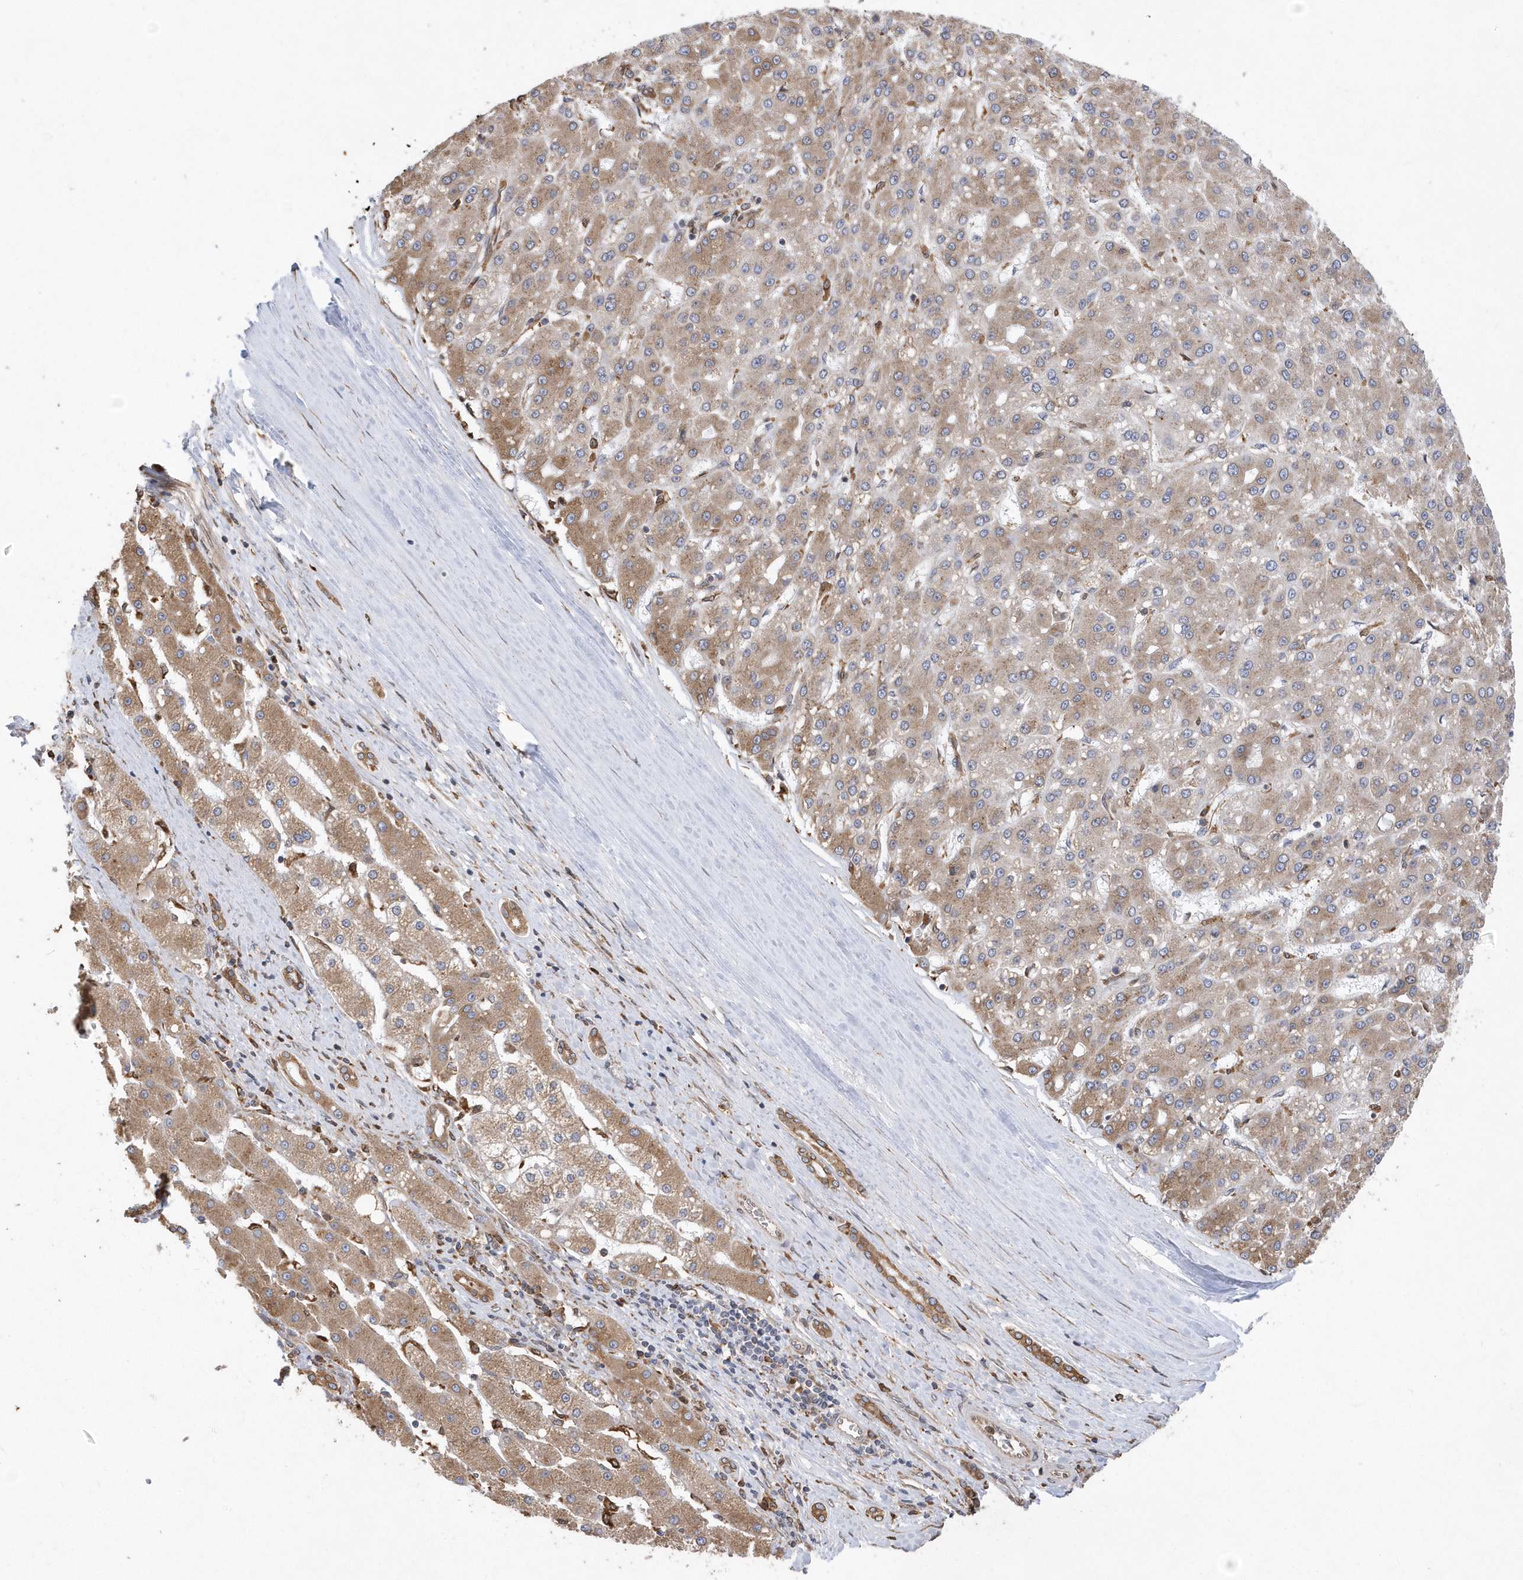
{"staining": {"intensity": "moderate", "quantity": ">75%", "location": "cytoplasmic/membranous"}, "tissue": "liver cancer", "cell_type": "Tumor cells", "image_type": "cancer", "snomed": [{"axis": "morphology", "description": "Carcinoma, Hepatocellular, NOS"}, {"axis": "topography", "description": "Liver"}], "caption": "Immunohistochemistry staining of liver hepatocellular carcinoma, which reveals medium levels of moderate cytoplasmic/membranous expression in approximately >75% of tumor cells indicating moderate cytoplasmic/membranous protein staining. The staining was performed using DAB (3,3'-diaminobenzidine) (brown) for protein detection and nuclei were counterstained in hematoxylin (blue).", "gene": "VAMP7", "patient": {"sex": "male", "age": 67}}